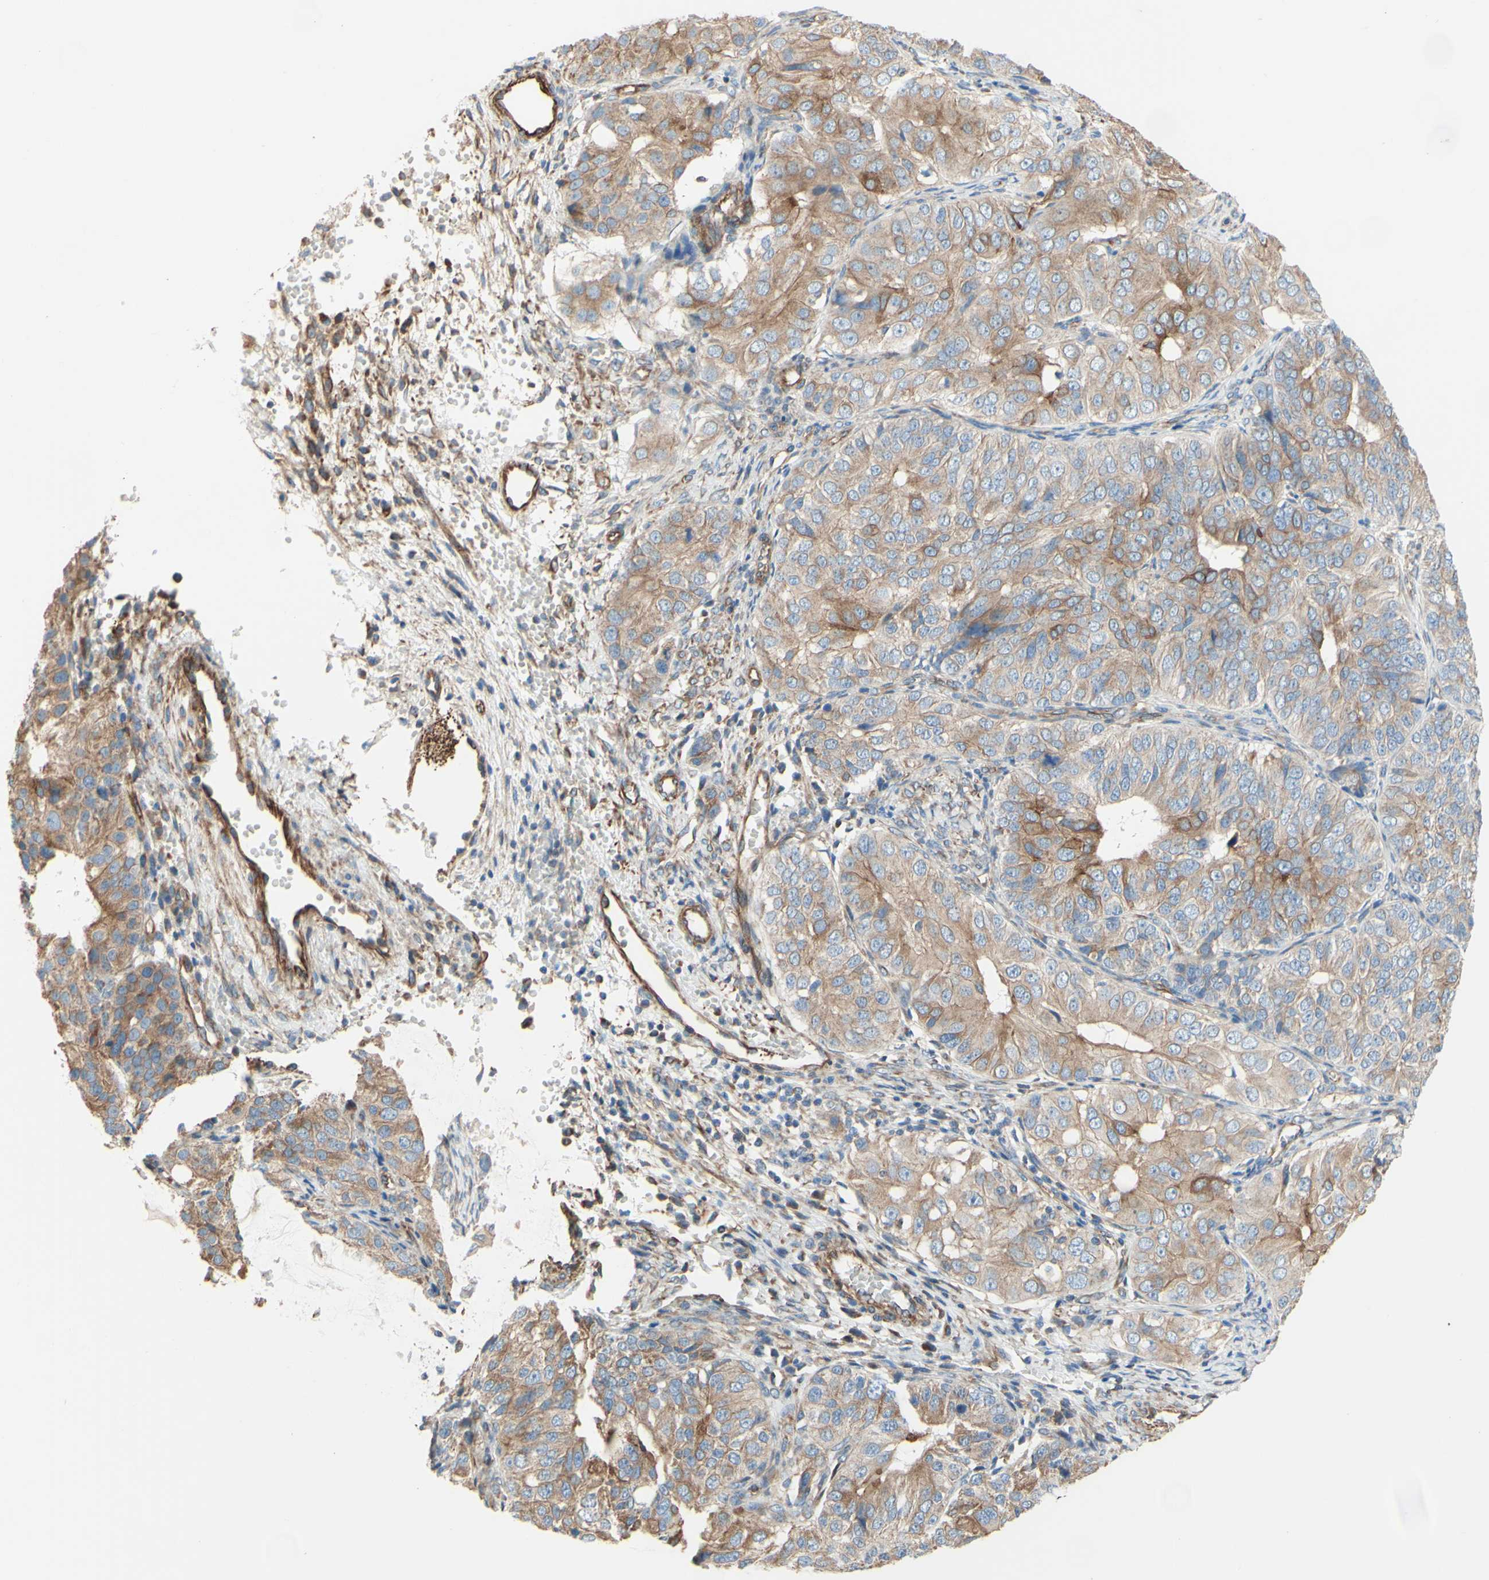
{"staining": {"intensity": "weak", "quantity": ">75%", "location": "cytoplasmic/membranous"}, "tissue": "ovarian cancer", "cell_type": "Tumor cells", "image_type": "cancer", "snomed": [{"axis": "morphology", "description": "Carcinoma, endometroid"}, {"axis": "topography", "description": "Ovary"}], "caption": "DAB (3,3'-diaminobenzidine) immunohistochemical staining of ovarian cancer (endometroid carcinoma) exhibits weak cytoplasmic/membranous protein expression in about >75% of tumor cells. (IHC, brightfield microscopy, high magnification).", "gene": "ENDOD1", "patient": {"sex": "female", "age": 51}}